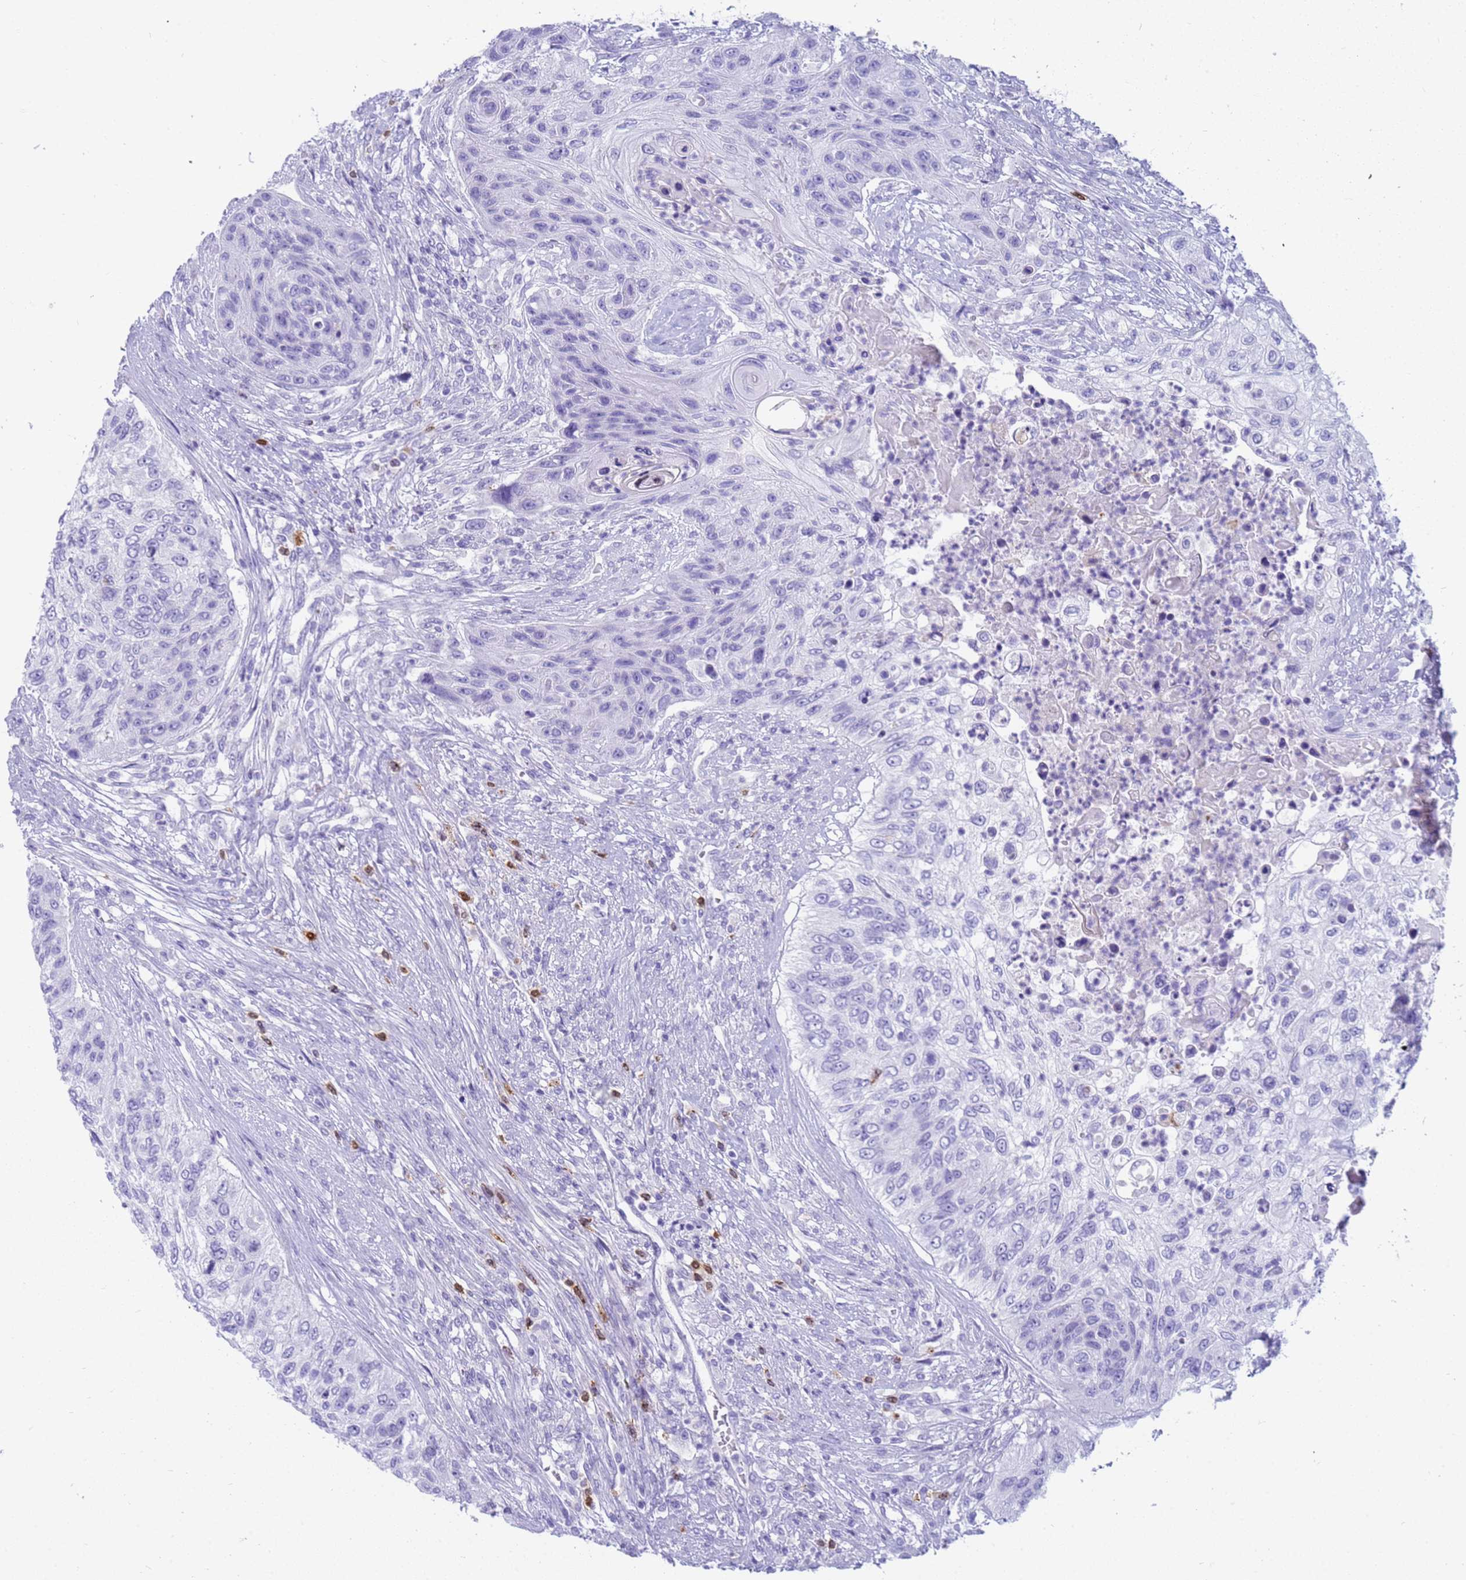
{"staining": {"intensity": "negative", "quantity": "none", "location": "none"}, "tissue": "urothelial cancer", "cell_type": "Tumor cells", "image_type": "cancer", "snomed": [{"axis": "morphology", "description": "Urothelial carcinoma, High grade"}, {"axis": "topography", "description": "Urinary bladder"}], "caption": "Immunohistochemistry image of neoplastic tissue: human urothelial carcinoma (high-grade) stained with DAB exhibits no significant protein staining in tumor cells.", "gene": "RNASE2", "patient": {"sex": "female", "age": 60}}